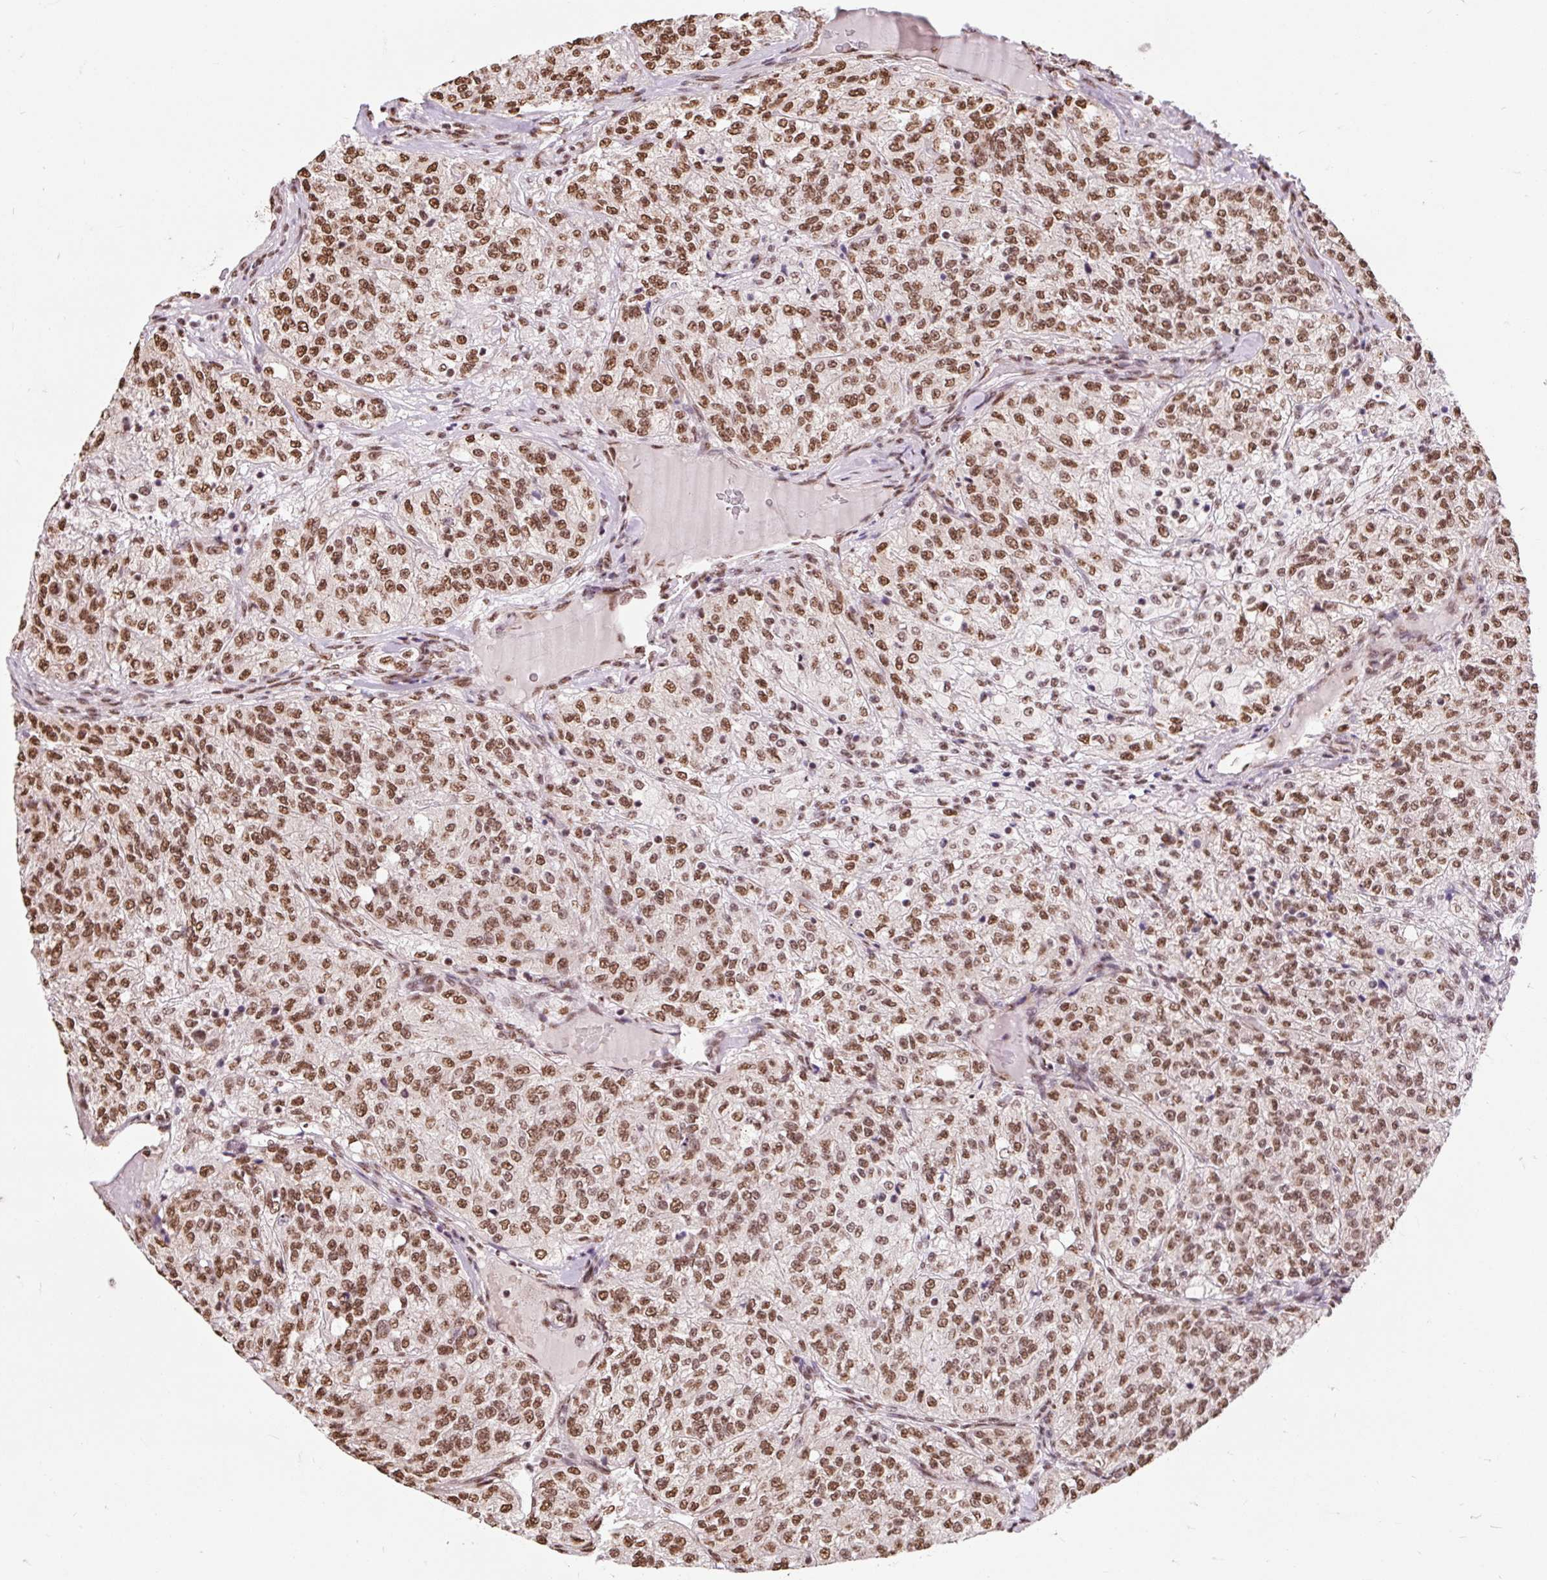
{"staining": {"intensity": "moderate", "quantity": ">75%", "location": "nuclear"}, "tissue": "renal cancer", "cell_type": "Tumor cells", "image_type": "cancer", "snomed": [{"axis": "morphology", "description": "Adenocarcinoma, NOS"}, {"axis": "topography", "description": "Kidney"}], "caption": "A brown stain shows moderate nuclear positivity of a protein in human renal cancer tumor cells.", "gene": "BICRA", "patient": {"sex": "female", "age": 63}}